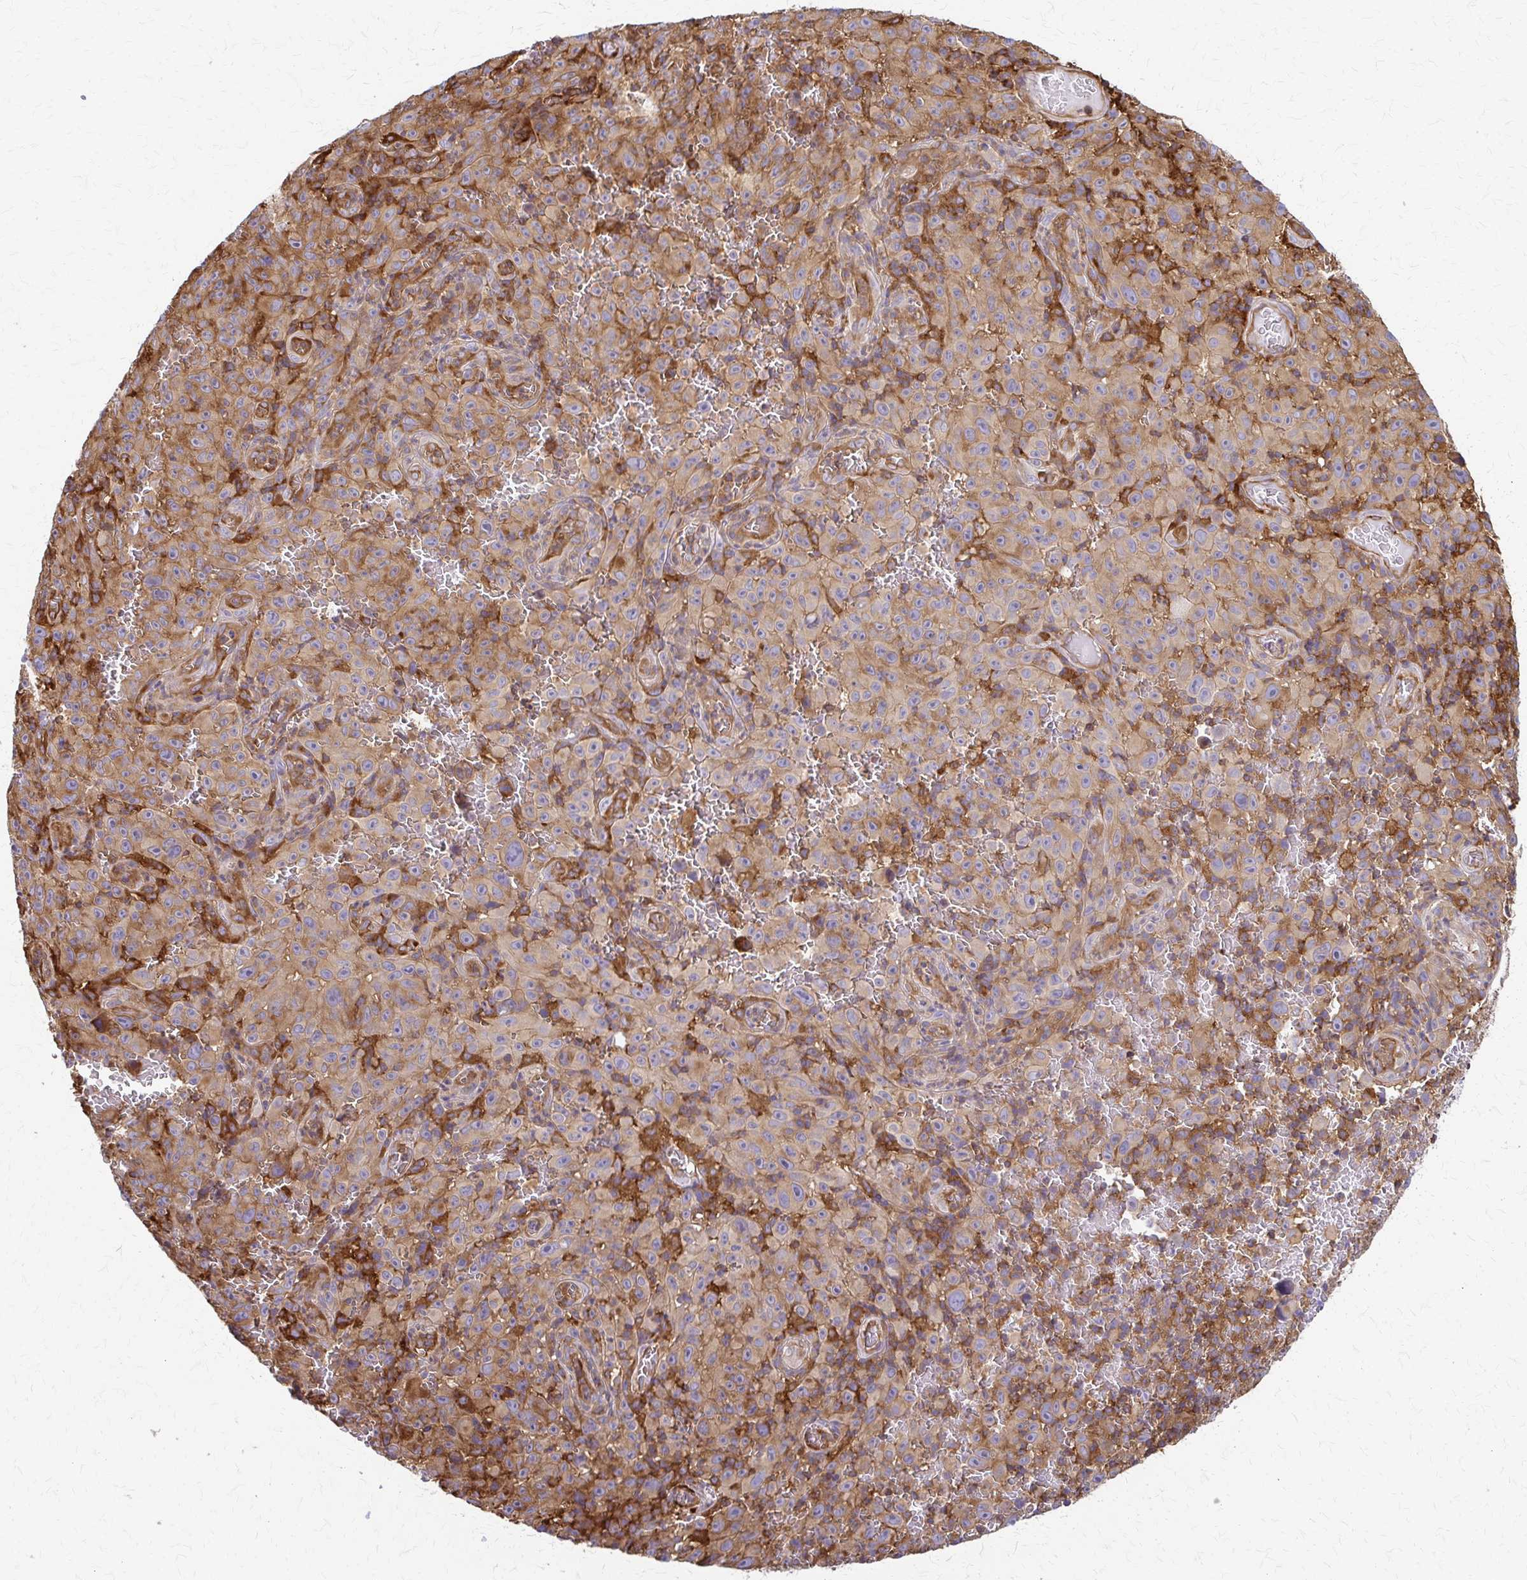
{"staining": {"intensity": "moderate", "quantity": ">75%", "location": "cytoplasmic/membranous"}, "tissue": "melanoma", "cell_type": "Tumor cells", "image_type": "cancer", "snomed": [{"axis": "morphology", "description": "Malignant melanoma, NOS"}, {"axis": "topography", "description": "Skin"}], "caption": "The histopathology image shows immunohistochemical staining of malignant melanoma. There is moderate cytoplasmic/membranous staining is seen in about >75% of tumor cells.", "gene": "WASF2", "patient": {"sex": "female", "age": 82}}